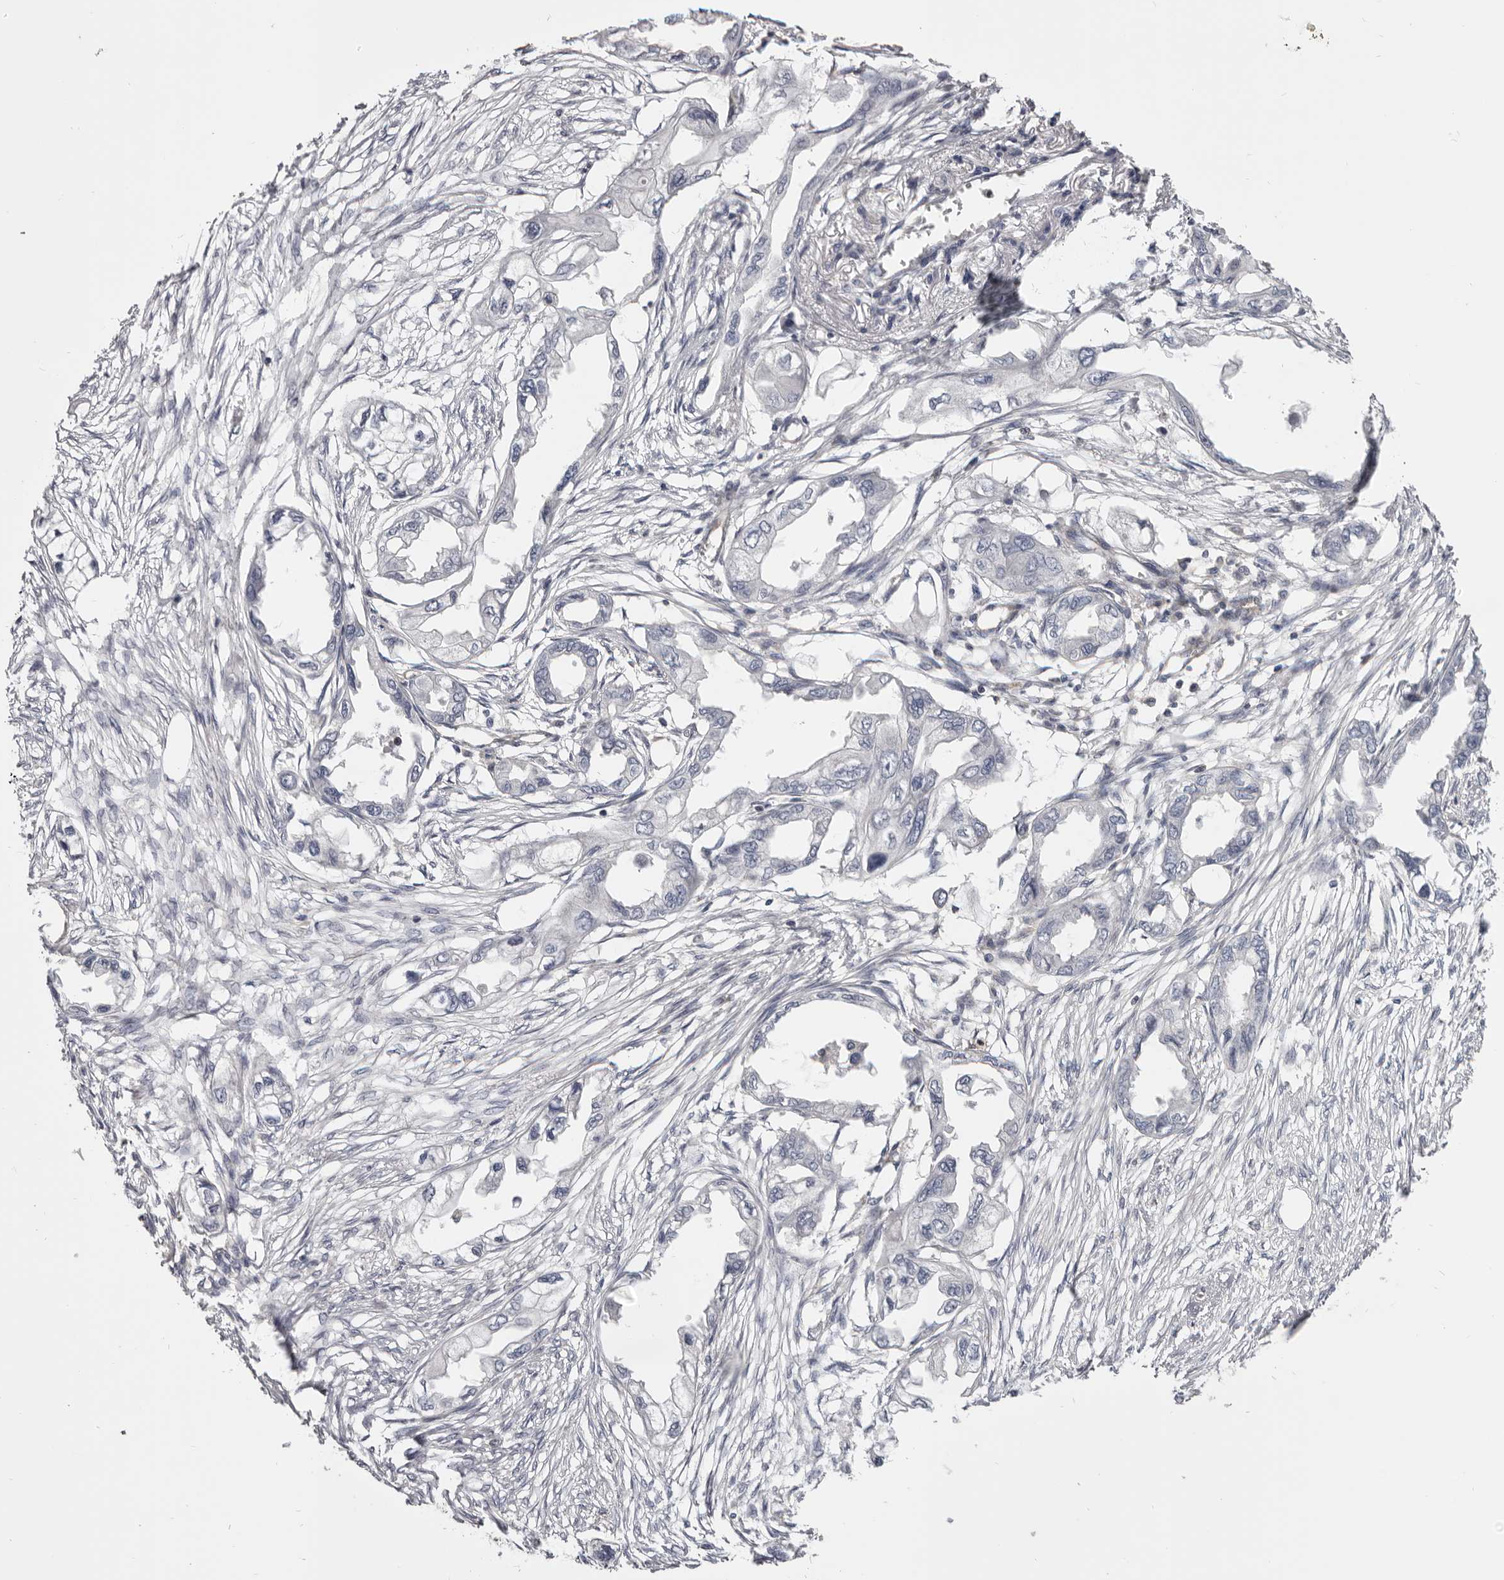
{"staining": {"intensity": "negative", "quantity": "none", "location": "none"}, "tissue": "endometrial cancer", "cell_type": "Tumor cells", "image_type": "cancer", "snomed": [{"axis": "morphology", "description": "Adenocarcinoma, NOS"}, {"axis": "morphology", "description": "Adenocarcinoma, metastatic, NOS"}, {"axis": "topography", "description": "Adipose tissue"}, {"axis": "topography", "description": "Endometrium"}], "caption": "Tumor cells show no significant protein staining in metastatic adenocarcinoma (endometrial).", "gene": "CBL", "patient": {"sex": "female", "age": 67}}